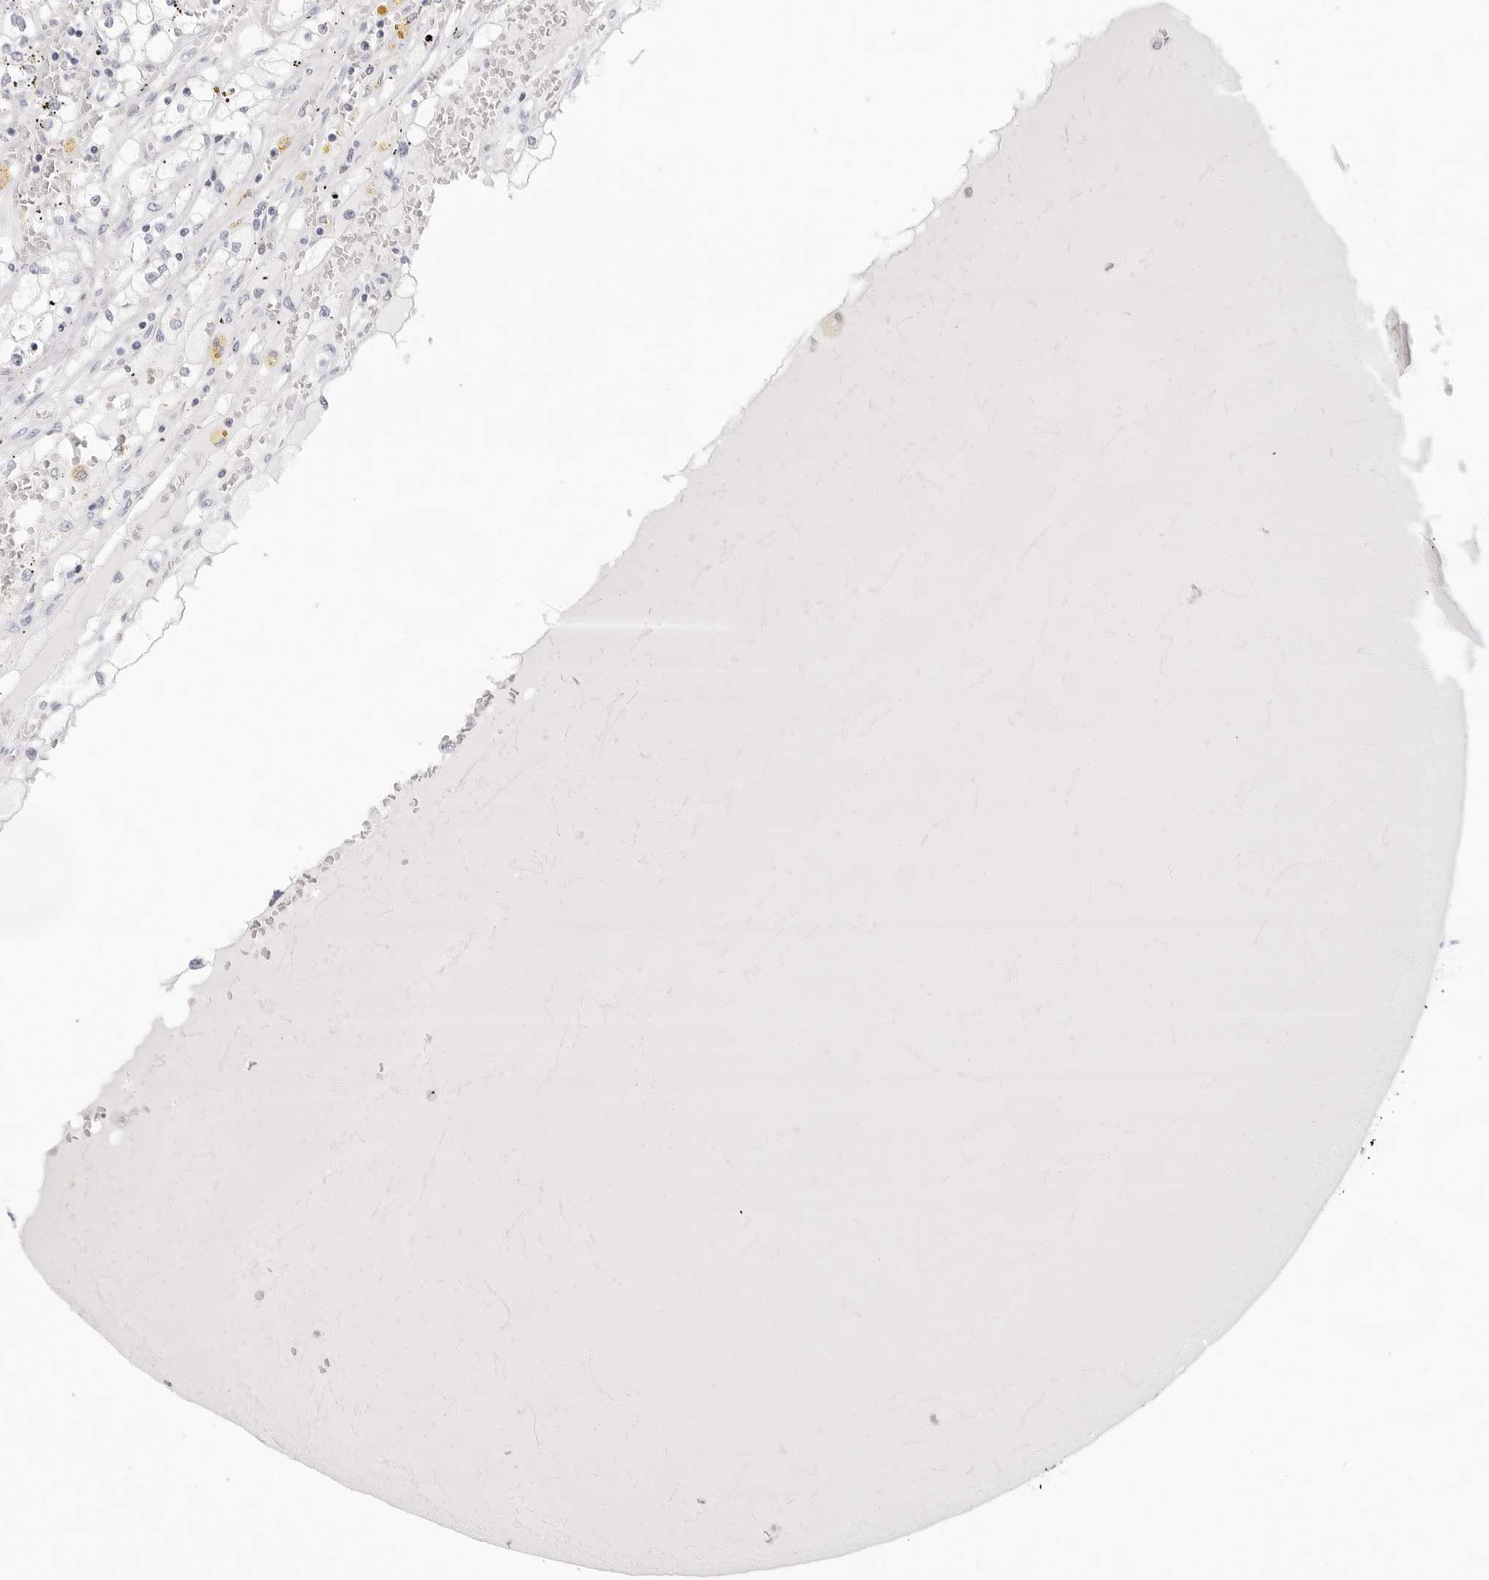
{"staining": {"intensity": "negative", "quantity": "none", "location": "none"}, "tissue": "renal cancer", "cell_type": "Tumor cells", "image_type": "cancer", "snomed": [{"axis": "morphology", "description": "Adenocarcinoma, NOS"}, {"axis": "topography", "description": "Kidney"}], "caption": "There is no significant expression in tumor cells of renal cancer (adenocarcinoma).", "gene": "CST5", "patient": {"sex": "male", "age": 56}}